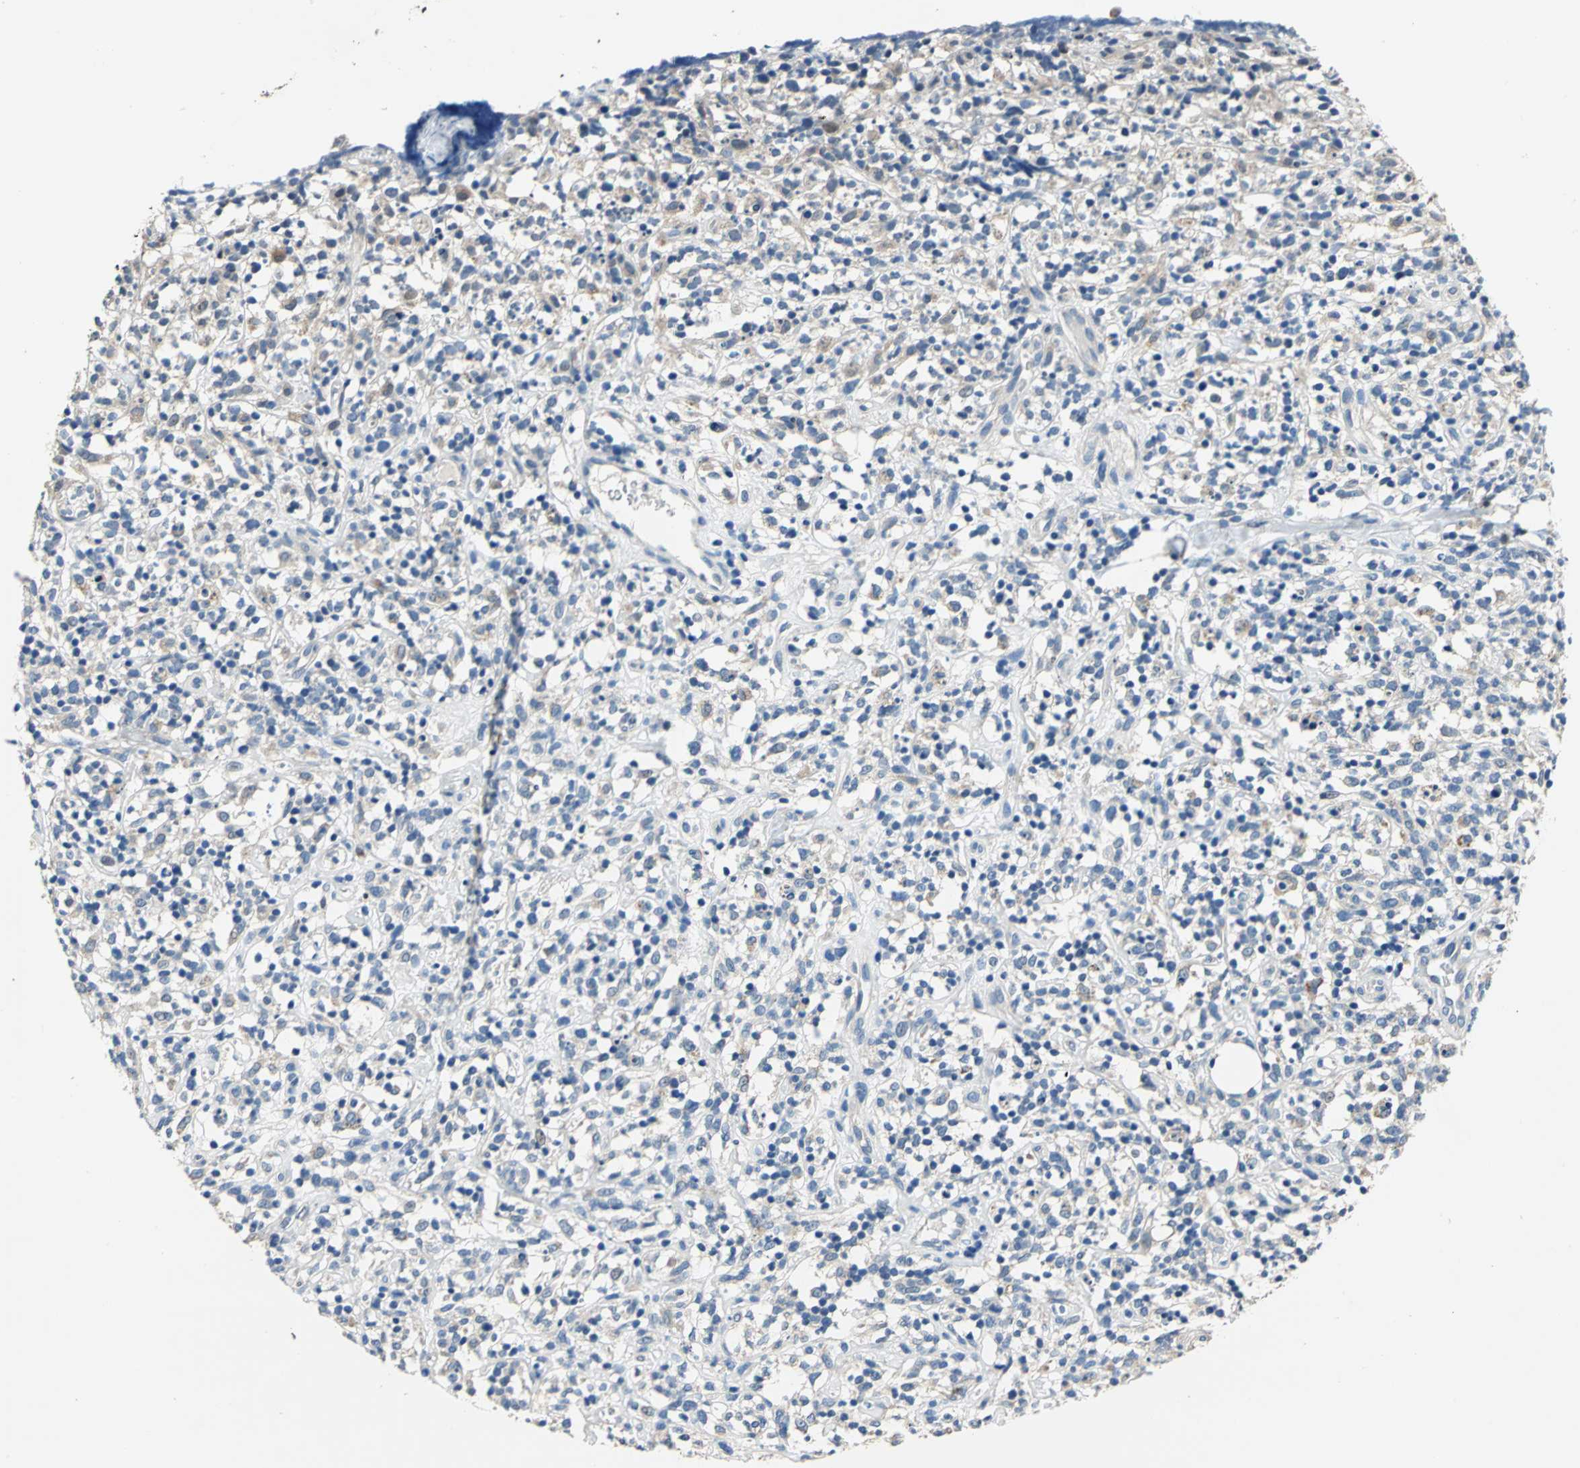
{"staining": {"intensity": "negative", "quantity": "none", "location": "none"}, "tissue": "lymphoma", "cell_type": "Tumor cells", "image_type": "cancer", "snomed": [{"axis": "morphology", "description": "Malignant lymphoma, non-Hodgkin's type, High grade"}, {"axis": "topography", "description": "Lymph node"}], "caption": "High magnification brightfield microscopy of high-grade malignant lymphoma, non-Hodgkin's type stained with DAB (3,3'-diaminobenzidine) (brown) and counterstained with hematoxylin (blue): tumor cells show no significant staining. (Brightfield microscopy of DAB IHC at high magnification).", "gene": "RASD2", "patient": {"sex": "female", "age": 73}}